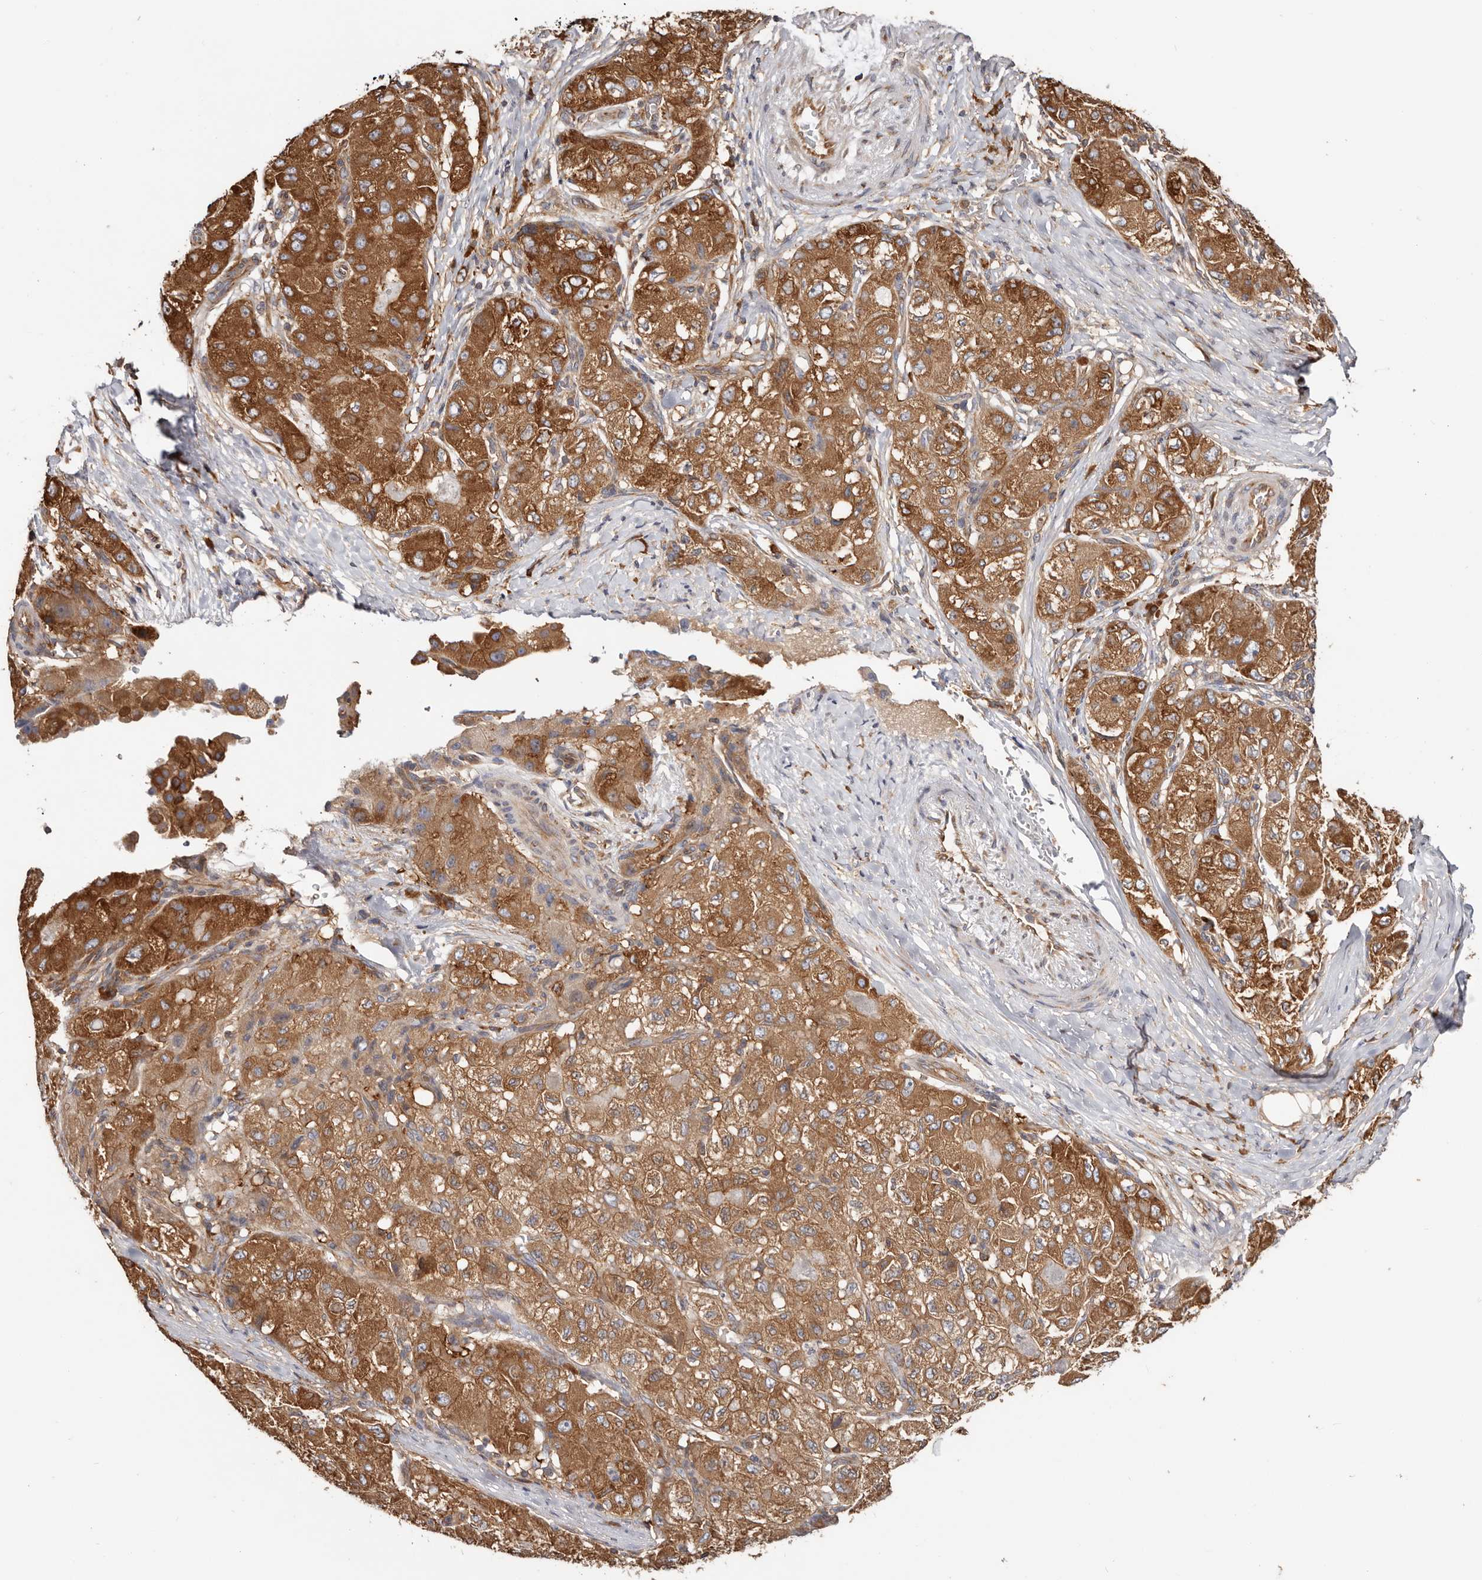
{"staining": {"intensity": "strong", "quantity": ">75%", "location": "cytoplasmic/membranous"}, "tissue": "liver cancer", "cell_type": "Tumor cells", "image_type": "cancer", "snomed": [{"axis": "morphology", "description": "Carcinoma, Hepatocellular, NOS"}, {"axis": "topography", "description": "Liver"}], "caption": "Strong cytoplasmic/membranous expression is appreciated in about >75% of tumor cells in liver hepatocellular carcinoma. Nuclei are stained in blue.", "gene": "EPRS1", "patient": {"sex": "male", "age": 80}}